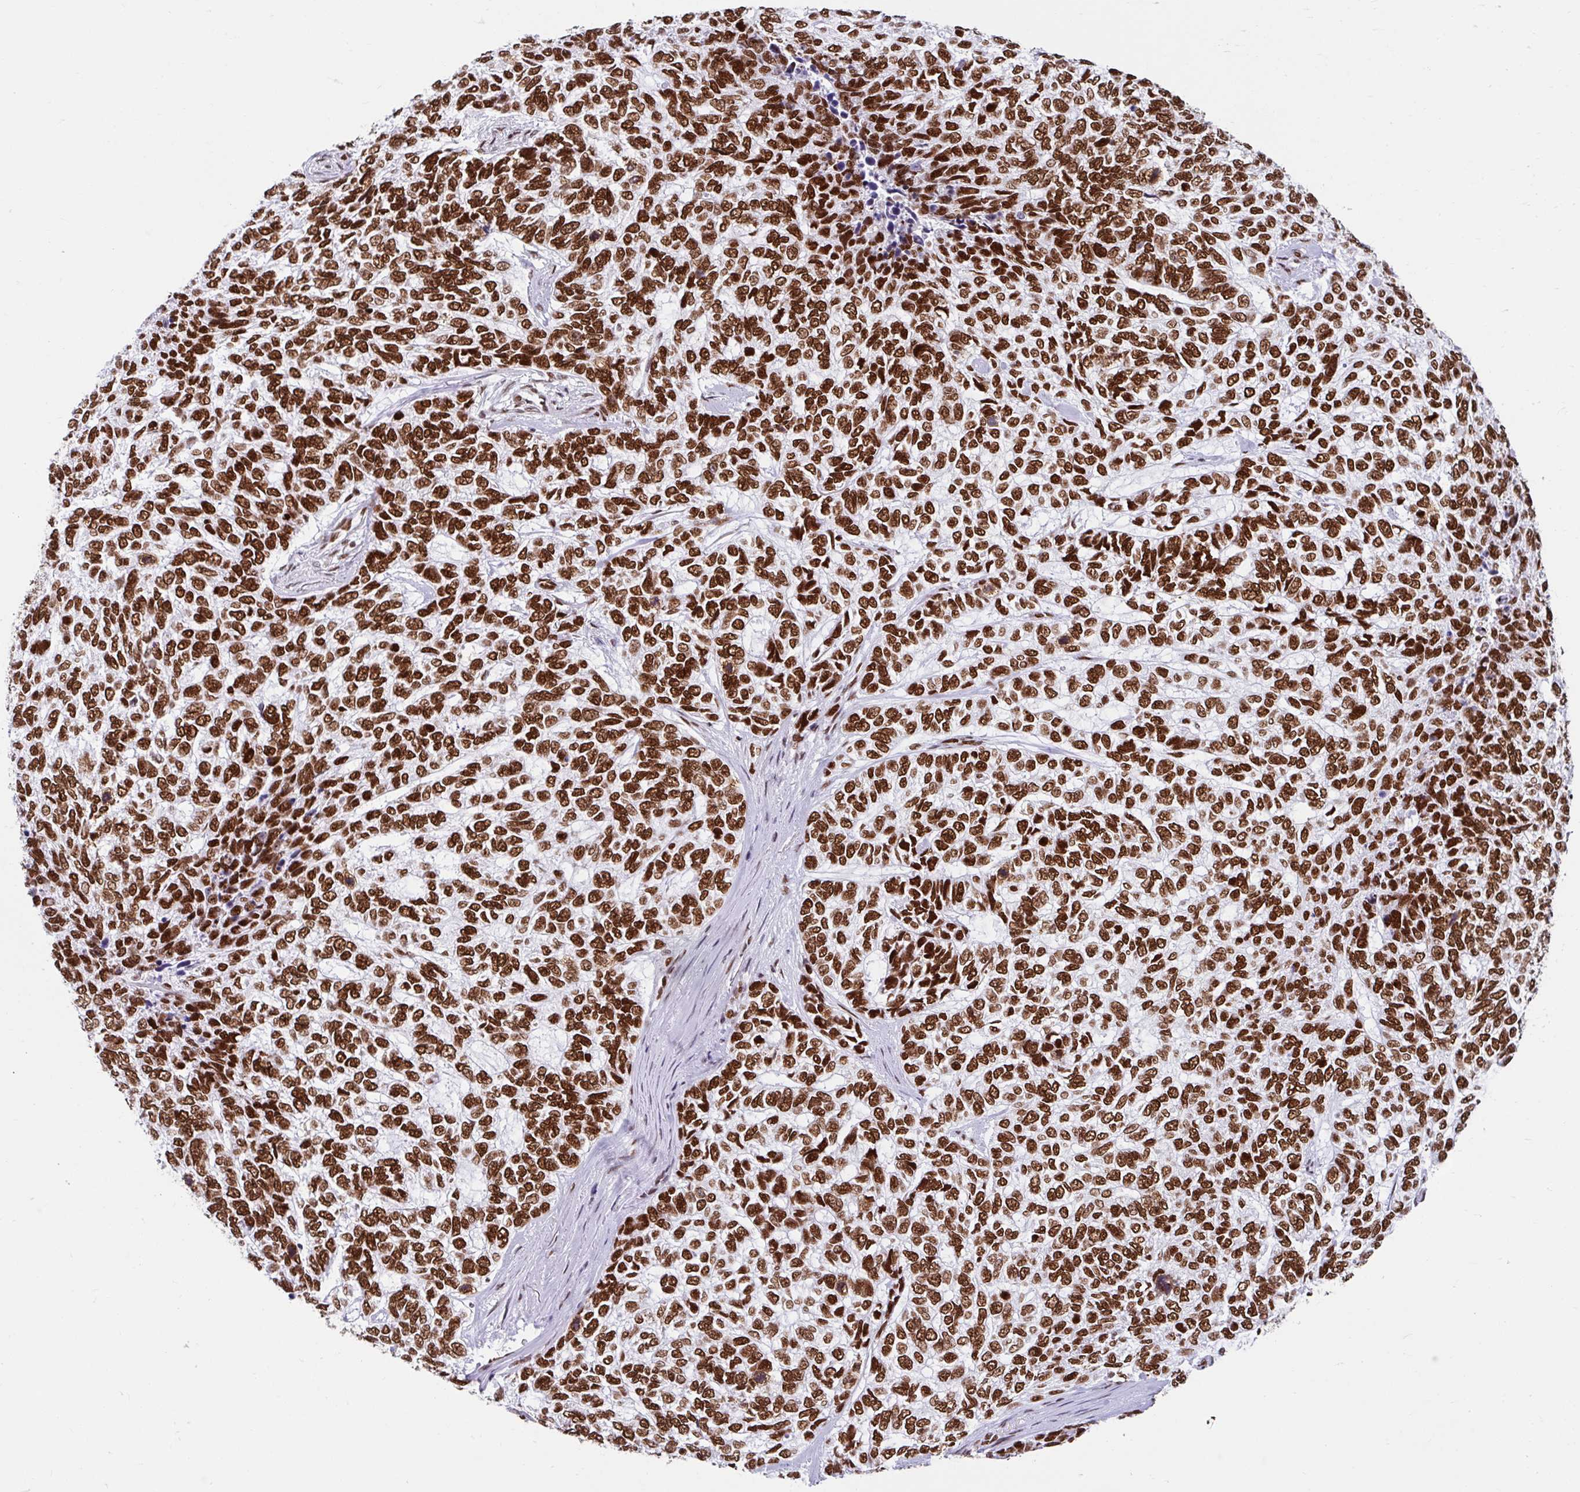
{"staining": {"intensity": "strong", "quantity": ">75%", "location": "nuclear"}, "tissue": "skin cancer", "cell_type": "Tumor cells", "image_type": "cancer", "snomed": [{"axis": "morphology", "description": "Basal cell carcinoma"}, {"axis": "topography", "description": "Skin"}], "caption": "Immunohistochemistry of basal cell carcinoma (skin) reveals high levels of strong nuclear positivity in about >75% of tumor cells. (Stains: DAB in brown, nuclei in blue, Microscopy: brightfield microscopy at high magnification).", "gene": "KHDRBS1", "patient": {"sex": "female", "age": 65}}